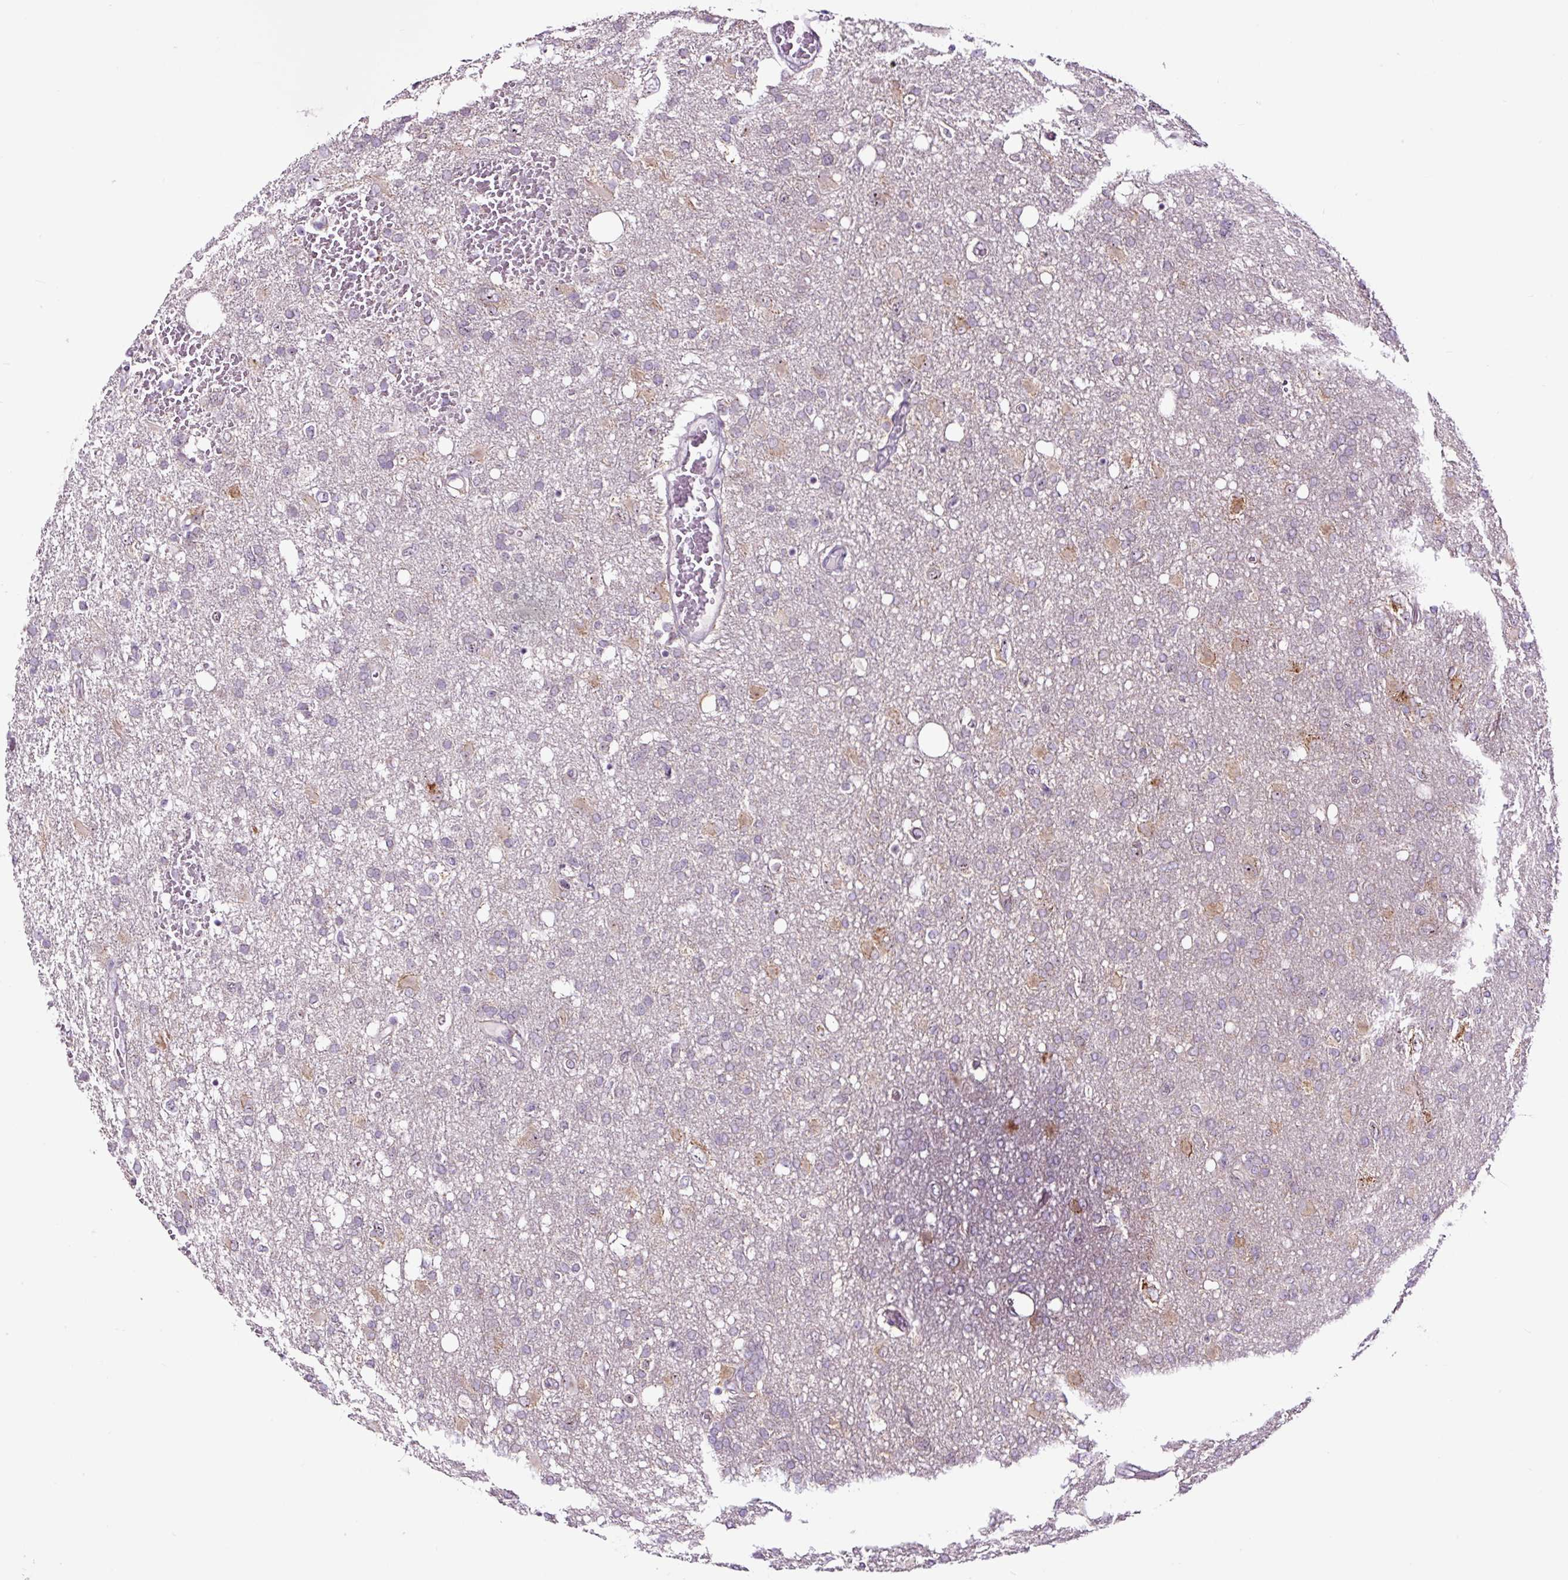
{"staining": {"intensity": "negative", "quantity": "none", "location": "none"}, "tissue": "glioma", "cell_type": "Tumor cells", "image_type": "cancer", "snomed": [{"axis": "morphology", "description": "Glioma, malignant, High grade"}, {"axis": "topography", "description": "Brain"}], "caption": "High power microscopy image of an IHC image of glioma, revealing no significant expression in tumor cells.", "gene": "NOM1", "patient": {"sex": "male", "age": 61}}